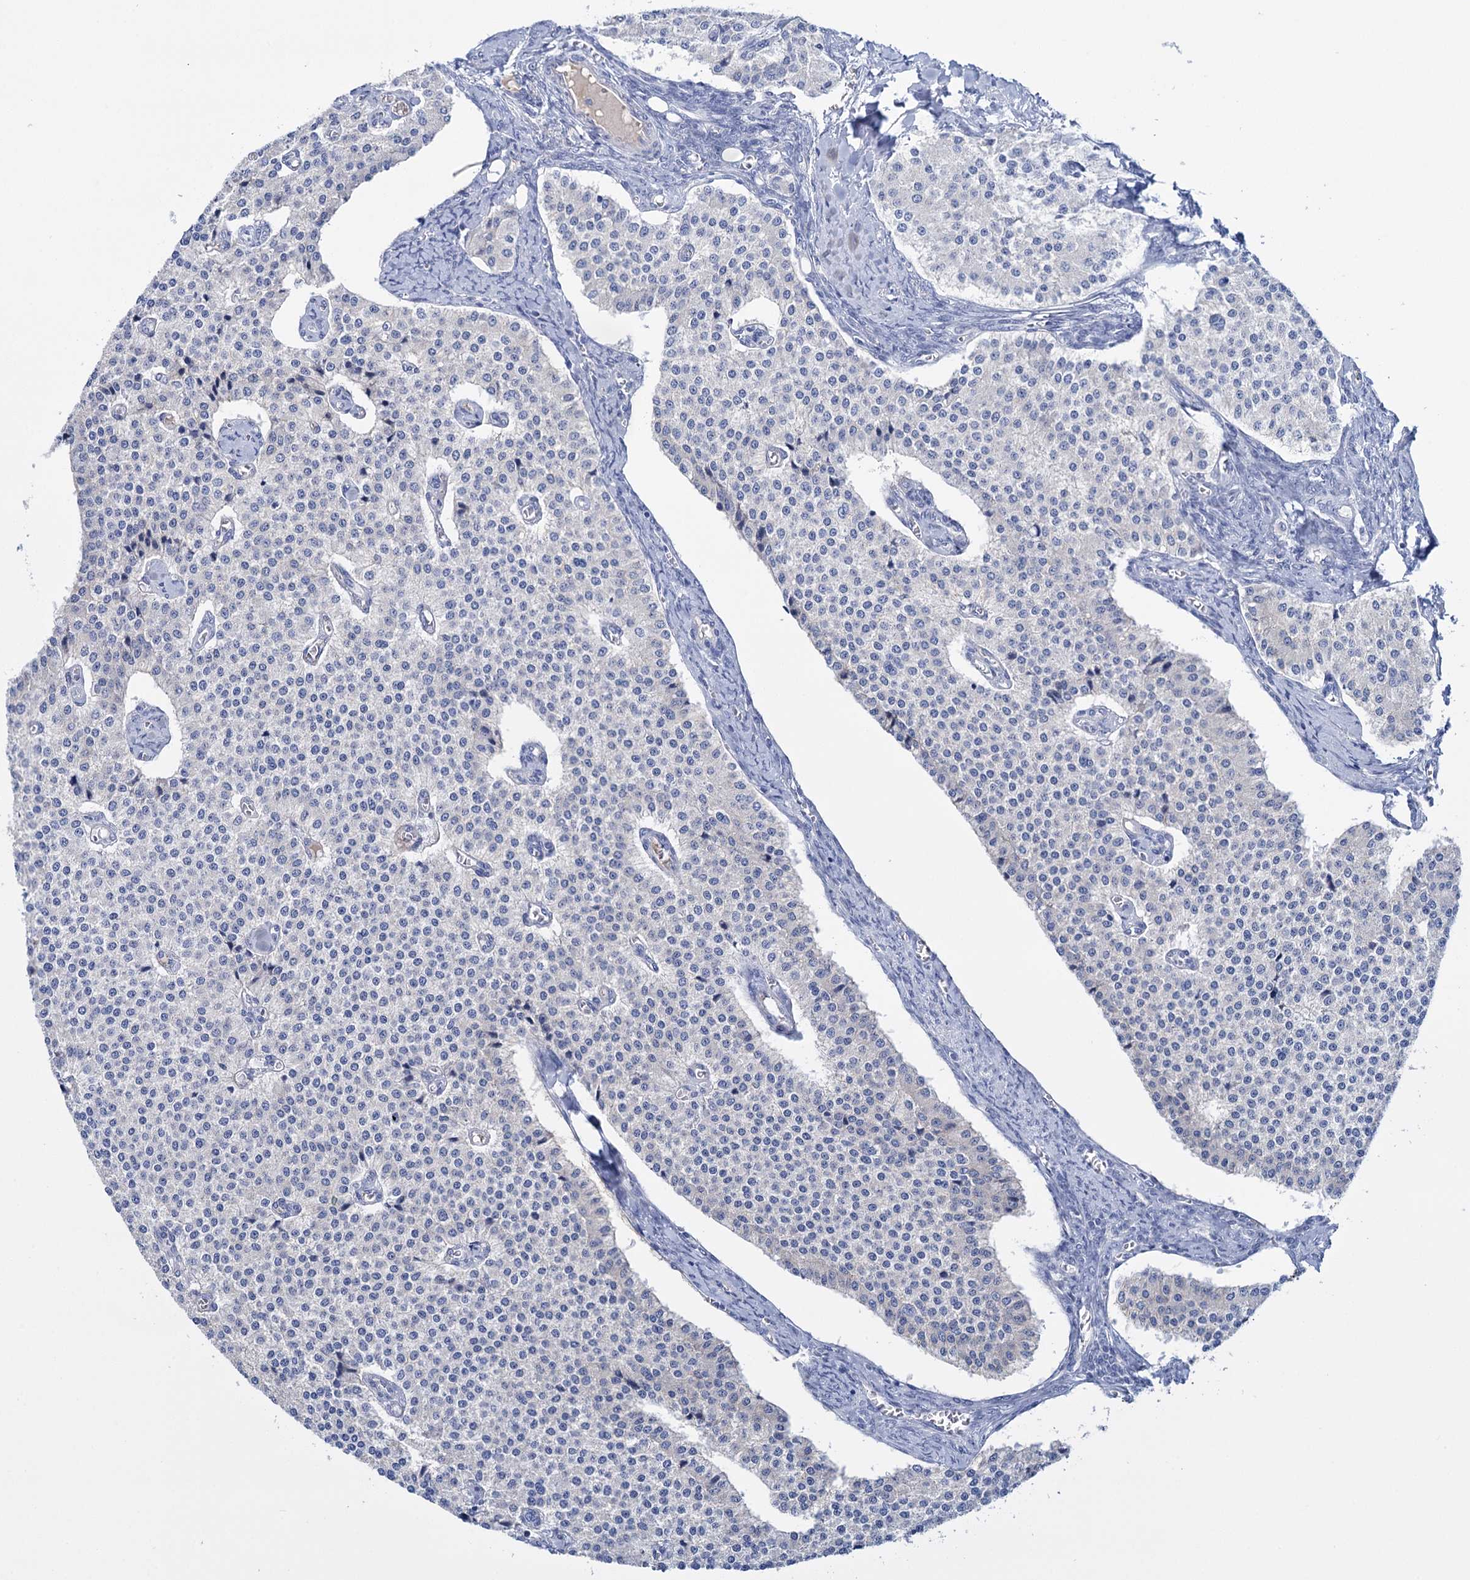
{"staining": {"intensity": "negative", "quantity": "none", "location": "none"}, "tissue": "carcinoid", "cell_type": "Tumor cells", "image_type": "cancer", "snomed": [{"axis": "morphology", "description": "Carcinoid, malignant, NOS"}, {"axis": "topography", "description": "Colon"}], "caption": "This histopathology image is of carcinoid stained with immunohistochemistry (IHC) to label a protein in brown with the nuclei are counter-stained blue. There is no positivity in tumor cells. (DAB (3,3'-diaminobenzidine) immunohistochemistry (IHC) visualized using brightfield microscopy, high magnification).", "gene": "FBXW12", "patient": {"sex": "female", "age": 52}}